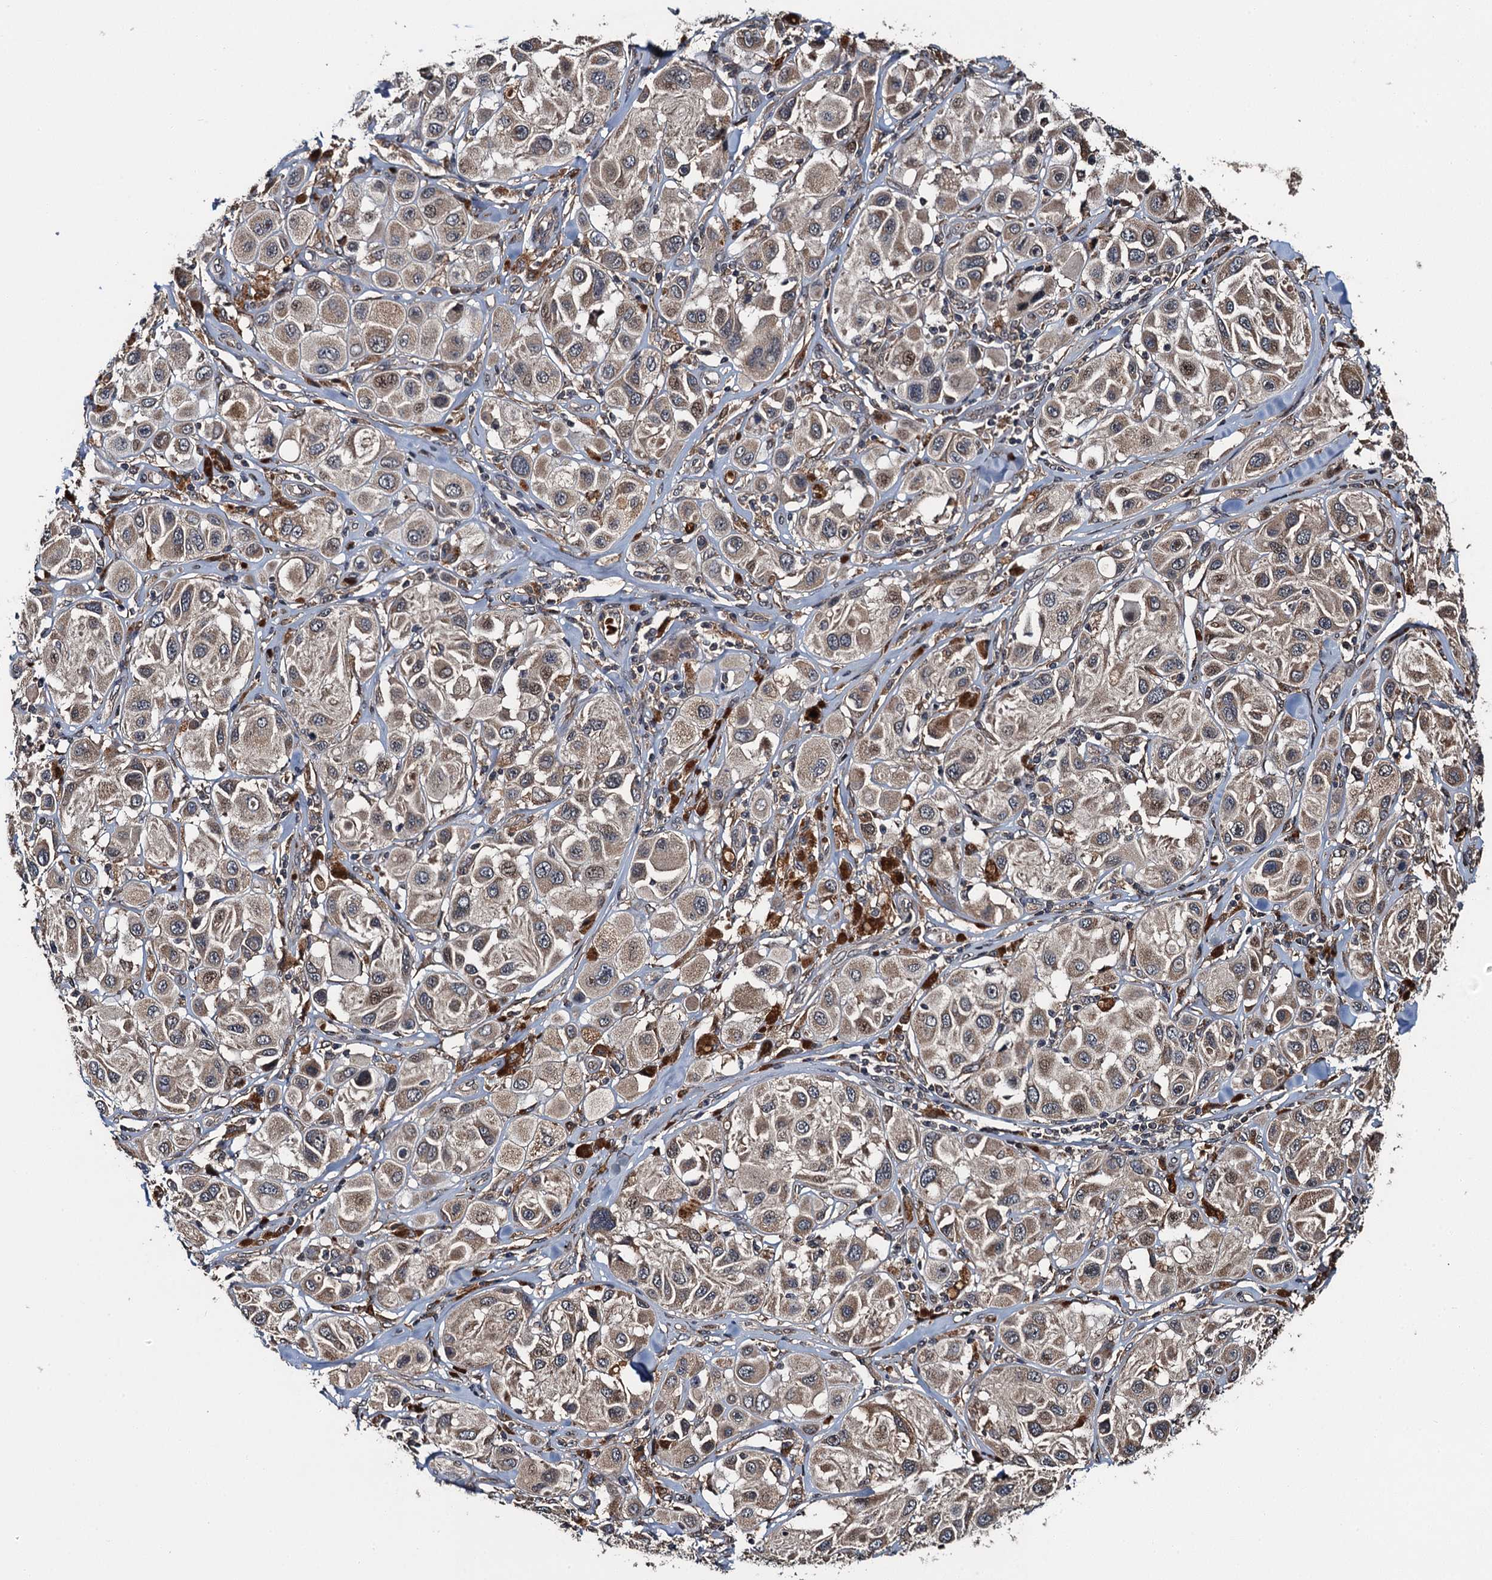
{"staining": {"intensity": "weak", "quantity": ">75%", "location": "cytoplasmic/membranous,nuclear"}, "tissue": "melanoma", "cell_type": "Tumor cells", "image_type": "cancer", "snomed": [{"axis": "morphology", "description": "Malignant melanoma, Metastatic site"}, {"axis": "topography", "description": "Skin"}], "caption": "Brown immunohistochemical staining in human melanoma displays weak cytoplasmic/membranous and nuclear expression in about >75% of tumor cells. (Stains: DAB in brown, nuclei in blue, Microscopy: brightfield microscopy at high magnification).", "gene": "SNX32", "patient": {"sex": "male", "age": 41}}